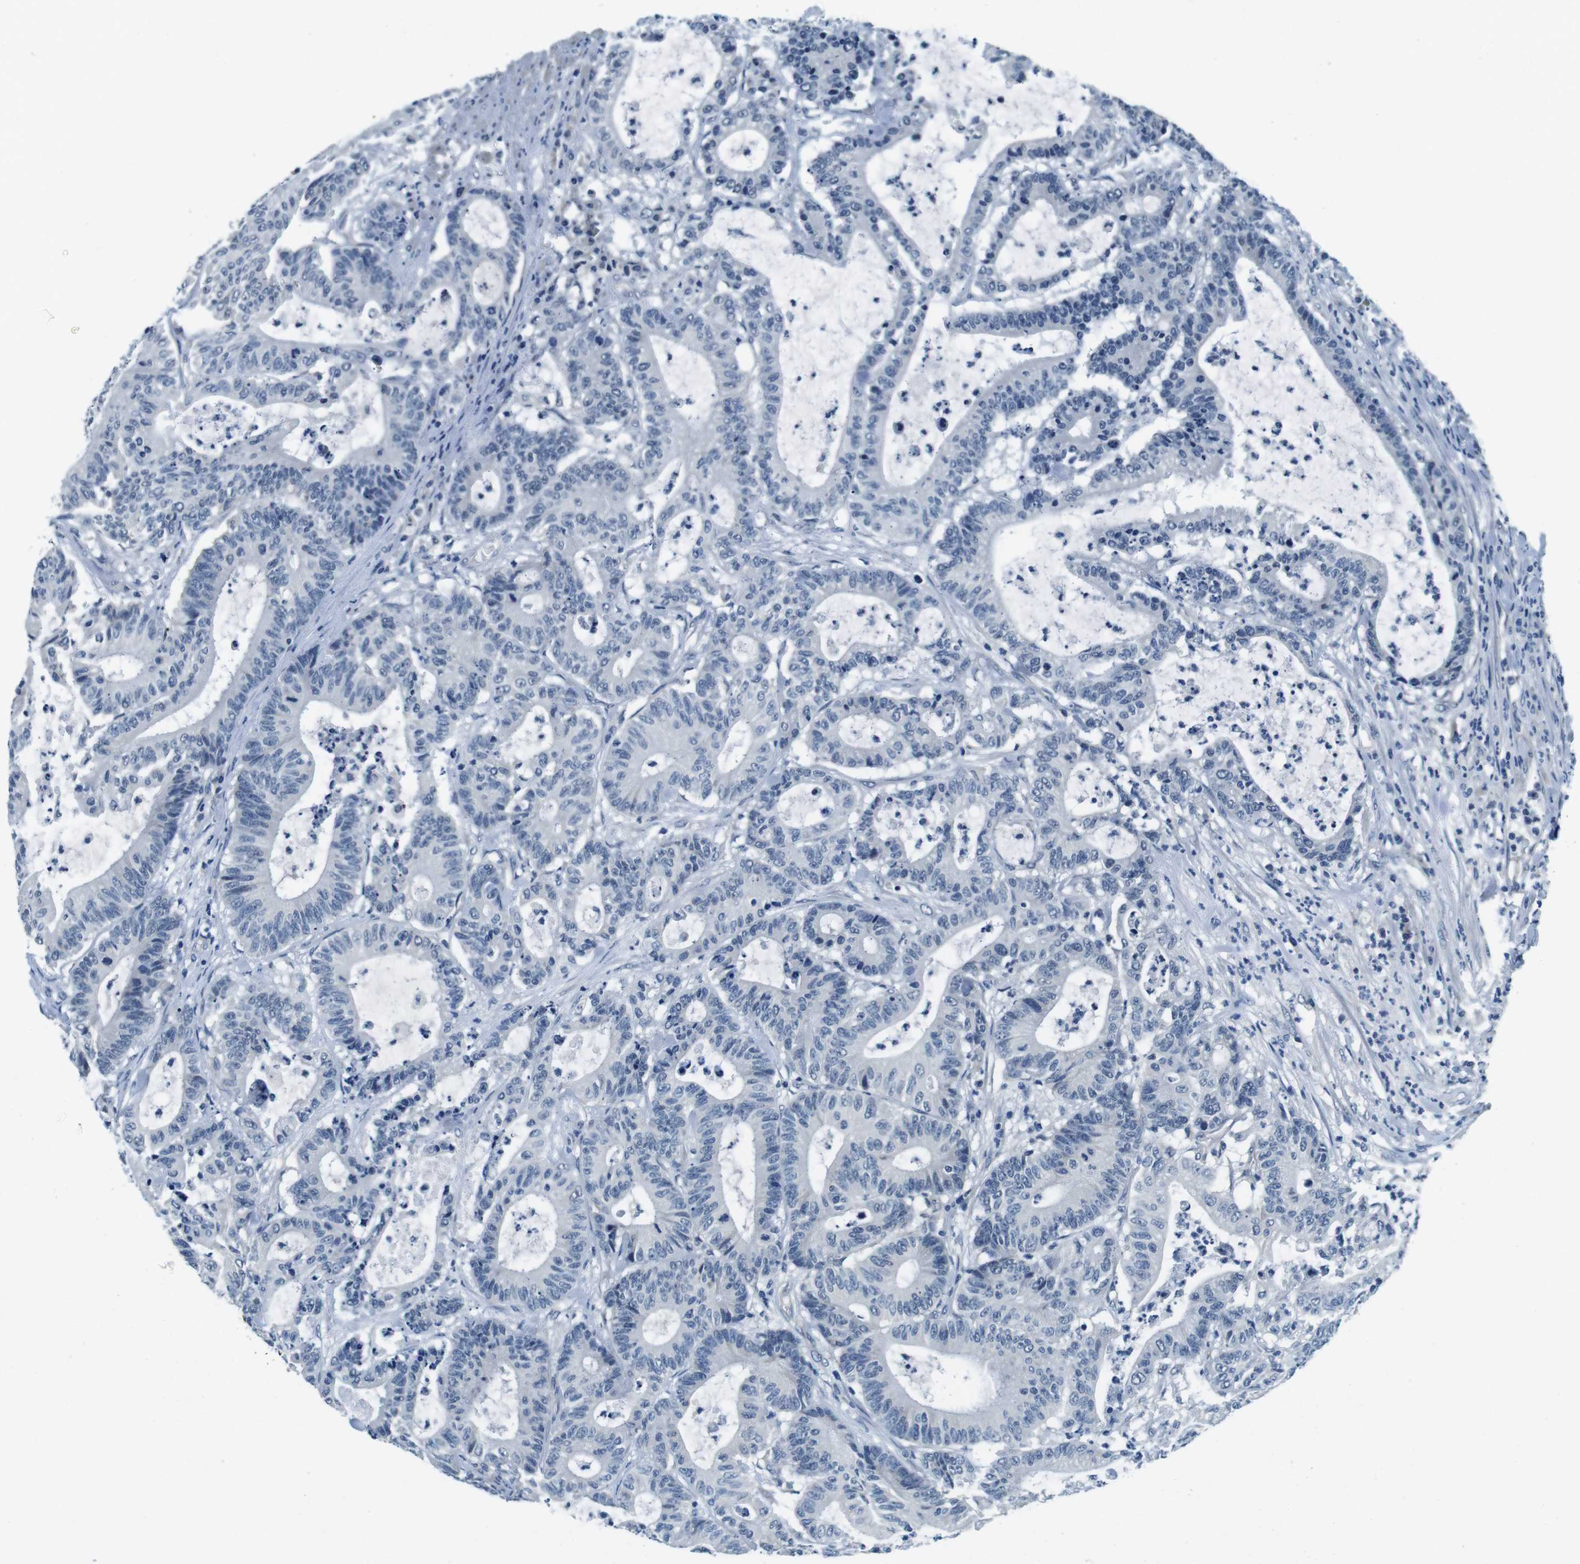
{"staining": {"intensity": "negative", "quantity": "none", "location": "none"}, "tissue": "colorectal cancer", "cell_type": "Tumor cells", "image_type": "cancer", "snomed": [{"axis": "morphology", "description": "Adenocarcinoma, NOS"}, {"axis": "topography", "description": "Colon"}], "caption": "Tumor cells are negative for protein expression in human adenocarcinoma (colorectal). The staining was performed using DAB (3,3'-diaminobenzidine) to visualize the protein expression in brown, while the nuclei were stained in blue with hematoxylin (Magnification: 20x).", "gene": "DTNA", "patient": {"sex": "female", "age": 84}}